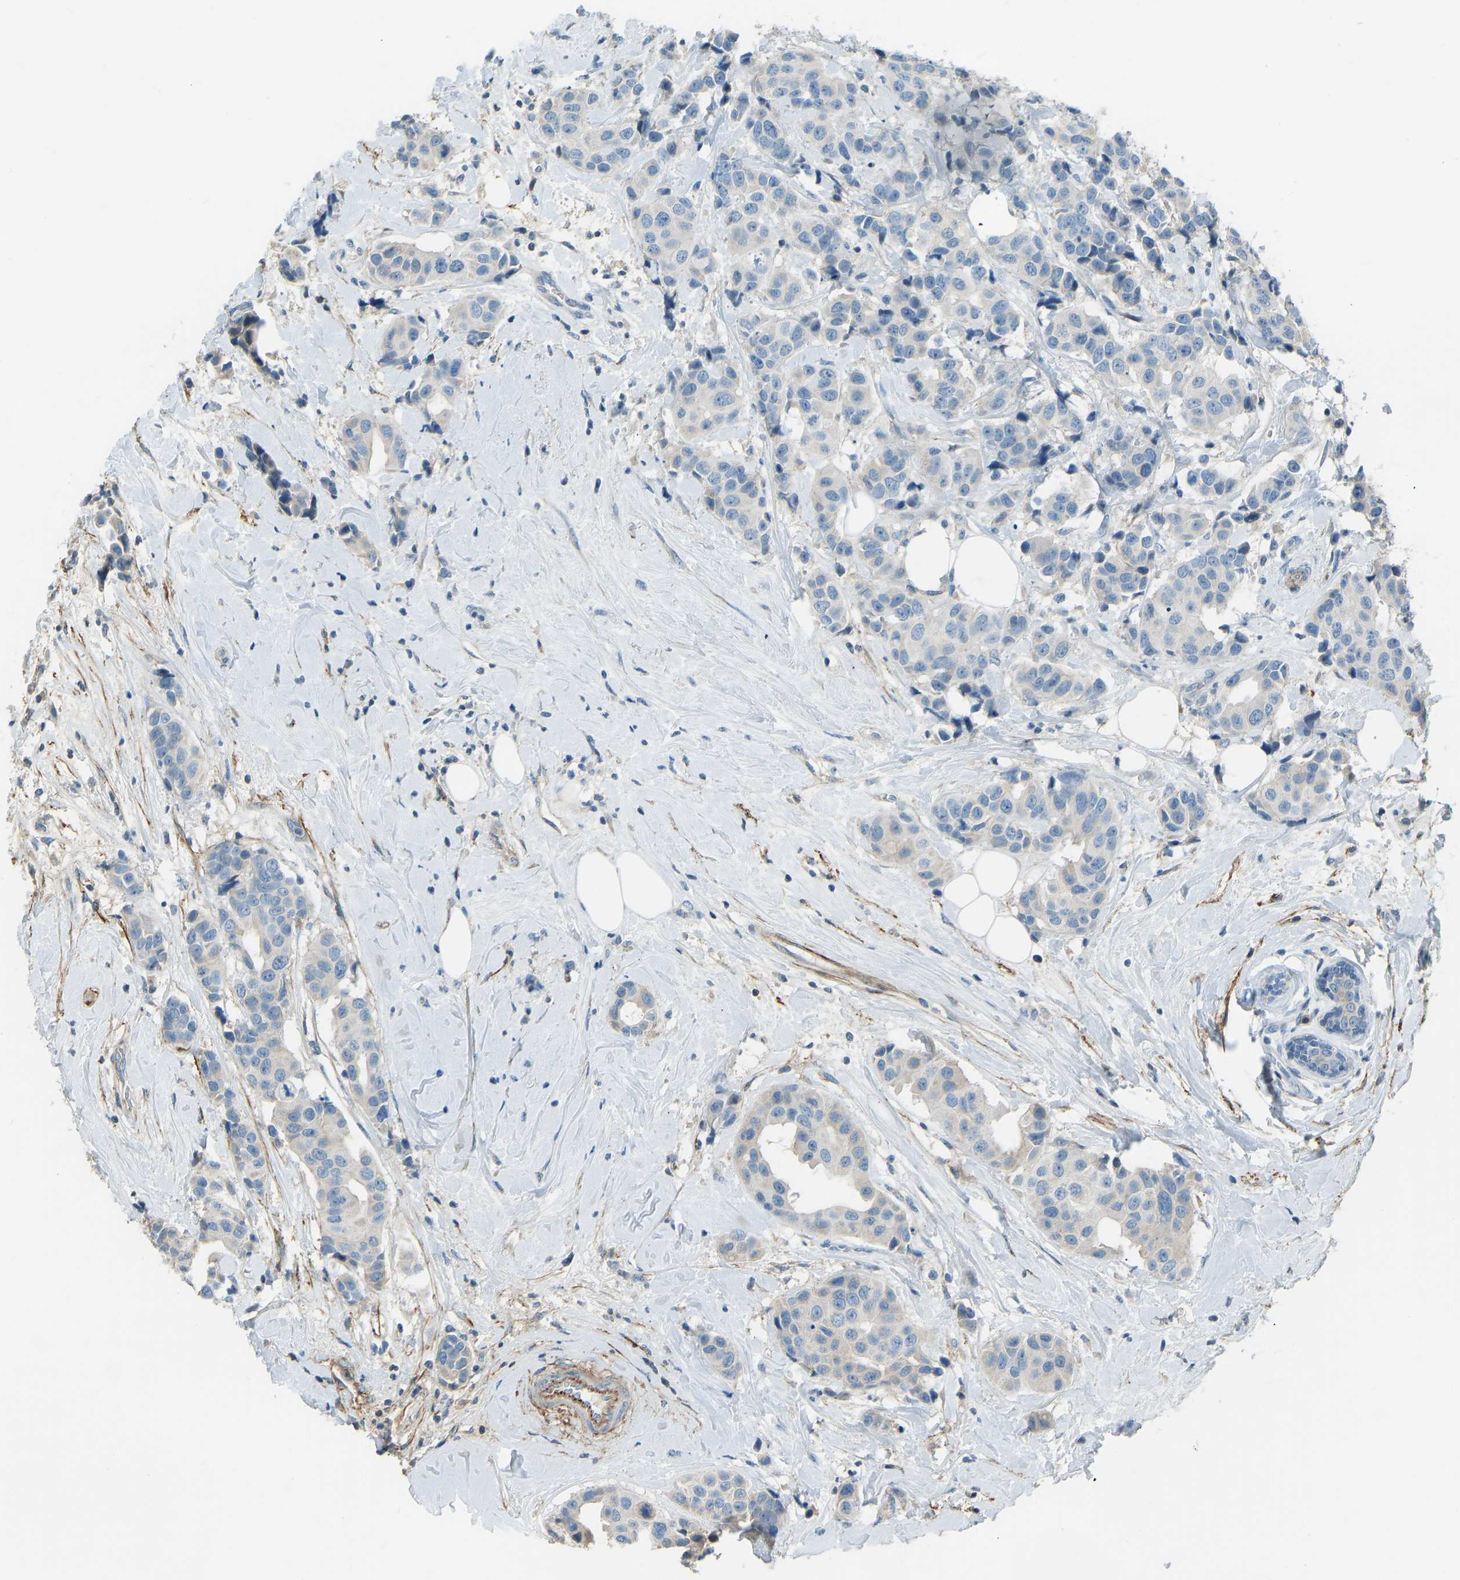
{"staining": {"intensity": "weak", "quantity": "<25%", "location": "cytoplasmic/membranous"}, "tissue": "breast cancer", "cell_type": "Tumor cells", "image_type": "cancer", "snomed": [{"axis": "morphology", "description": "Normal tissue, NOS"}, {"axis": "morphology", "description": "Duct carcinoma"}, {"axis": "topography", "description": "Breast"}], "caption": "Histopathology image shows no protein expression in tumor cells of breast cancer (invasive ductal carcinoma) tissue.", "gene": "FBLN2", "patient": {"sex": "female", "age": 39}}